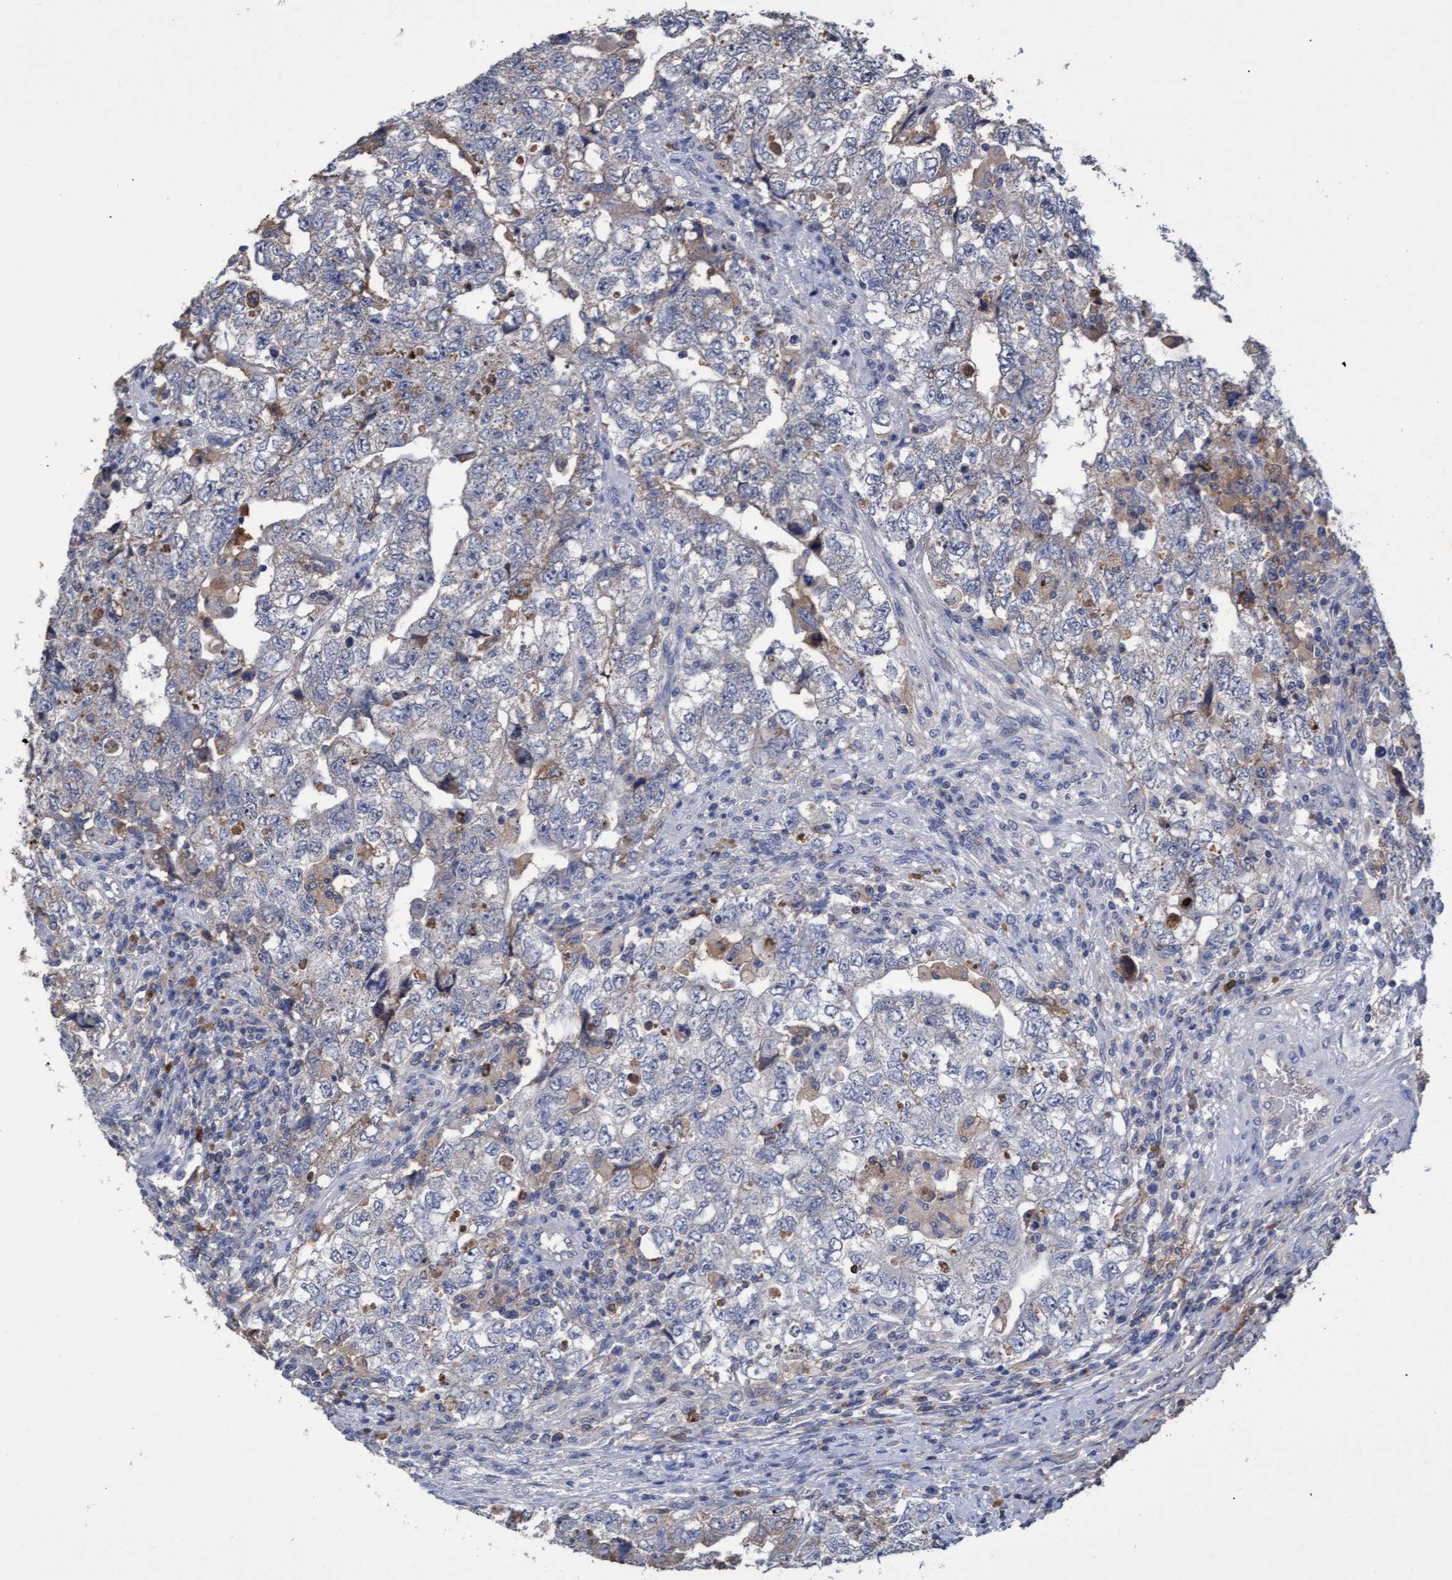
{"staining": {"intensity": "negative", "quantity": "none", "location": "none"}, "tissue": "testis cancer", "cell_type": "Tumor cells", "image_type": "cancer", "snomed": [{"axis": "morphology", "description": "Carcinoma, Embryonal, NOS"}, {"axis": "topography", "description": "Testis"}], "caption": "Image shows no significant protein positivity in tumor cells of testis cancer (embryonal carcinoma). (Brightfield microscopy of DAB immunohistochemistry (IHC) at high magnification).", "gene": "GPR39", "patient": {"sex": "male", "age": 36}}